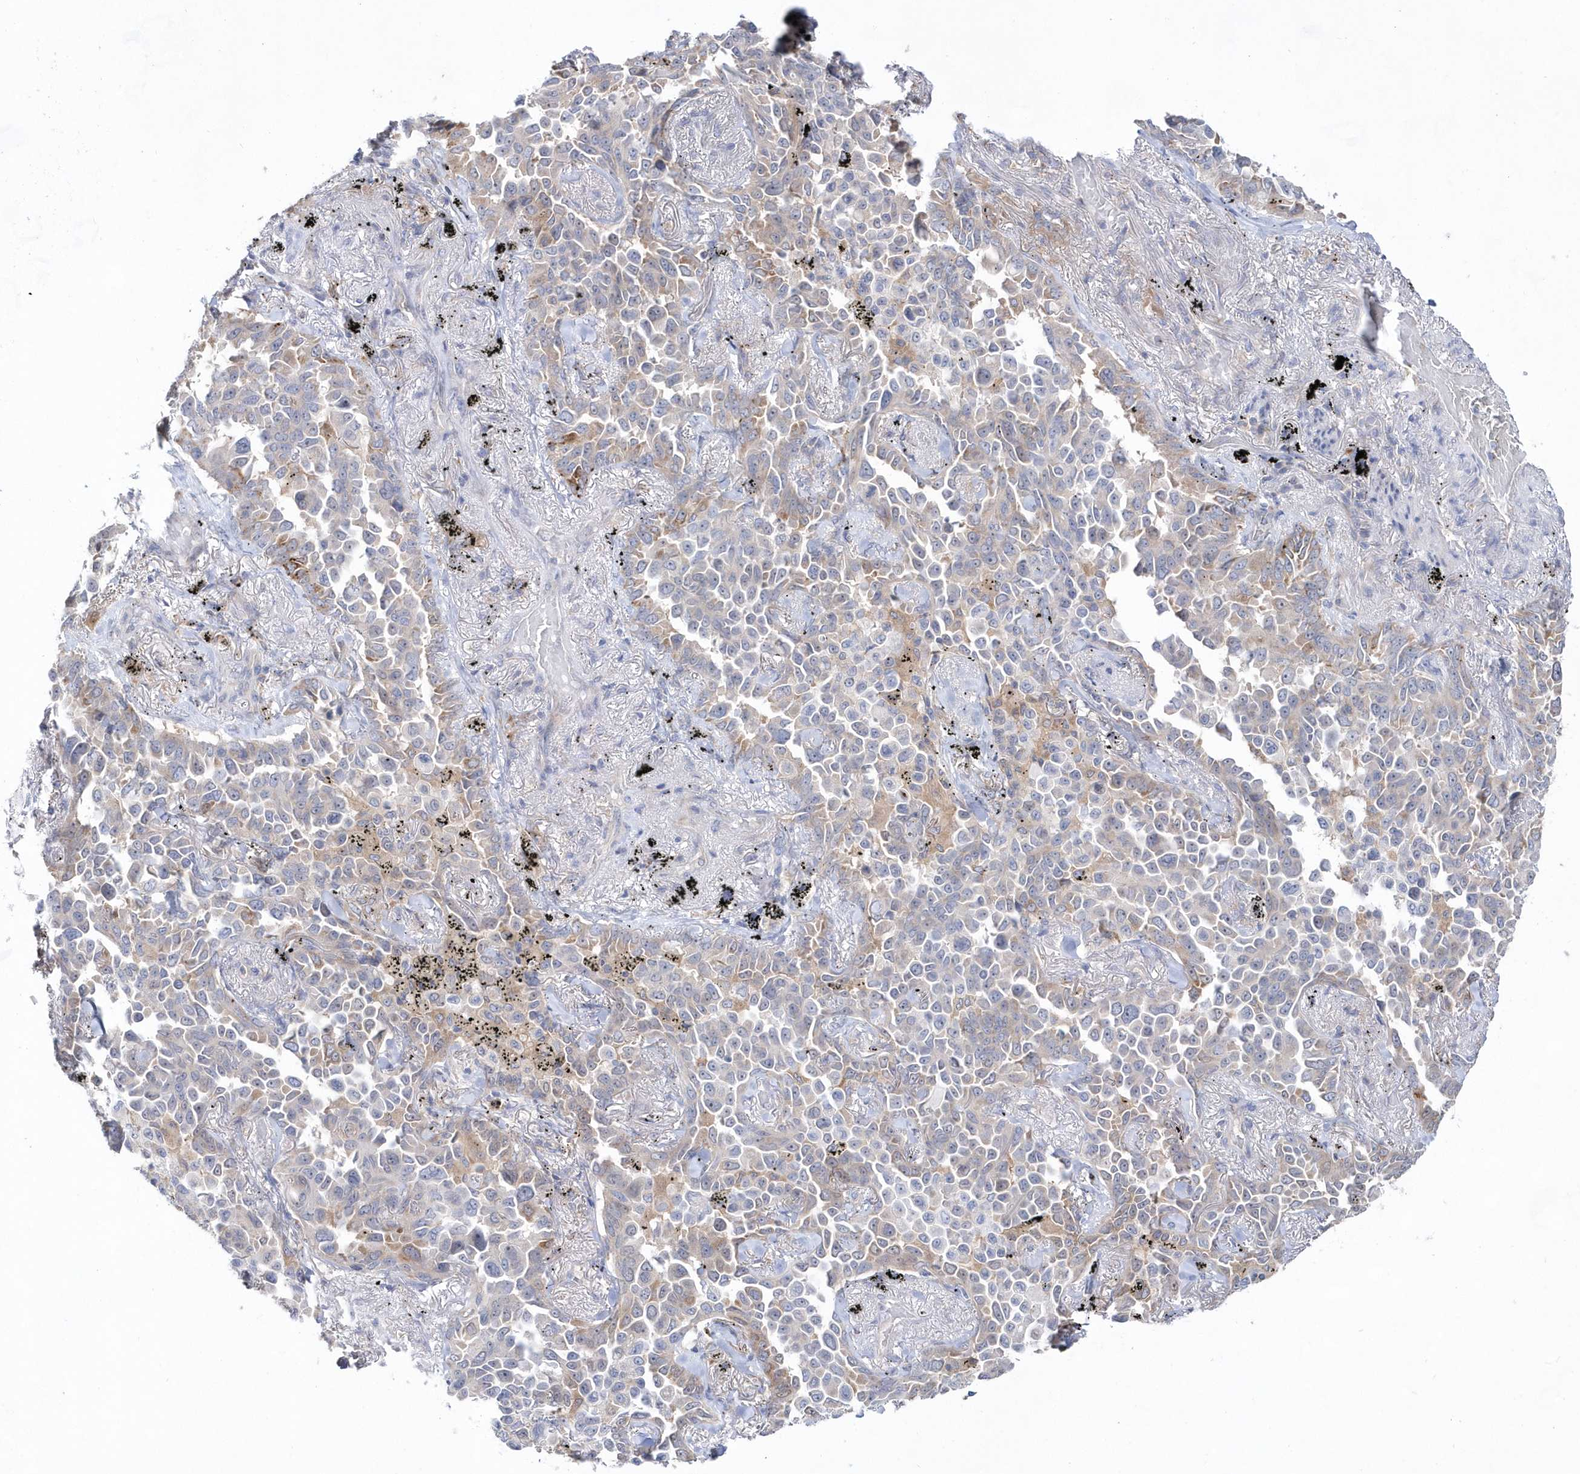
{"staining": {"intensity": "moderate", "quantity": "<25%", "location": "cytoplasmic/membranous"}, "tissue": "lung cancer", "cell_type": "Tumor cells", "image_type": "cancer", "snomed": [{"axis": "morphology", "description": "Adenocarcinoma, NOS"}, {"axis": "topography", "description": "Lung"}], "caption": "IHC micrograph of neoplastic tissue: human lung adenocarcinoma stained using immunohistochemistry exhibits low levels of moderate protein expression localized specifically in the cytoplasmic/membranous of tumor cells, appearing as a cytoplasmic/membranous brown color.", "gene": "BDH2", "patient": {"sex": "female", "age": 67}}